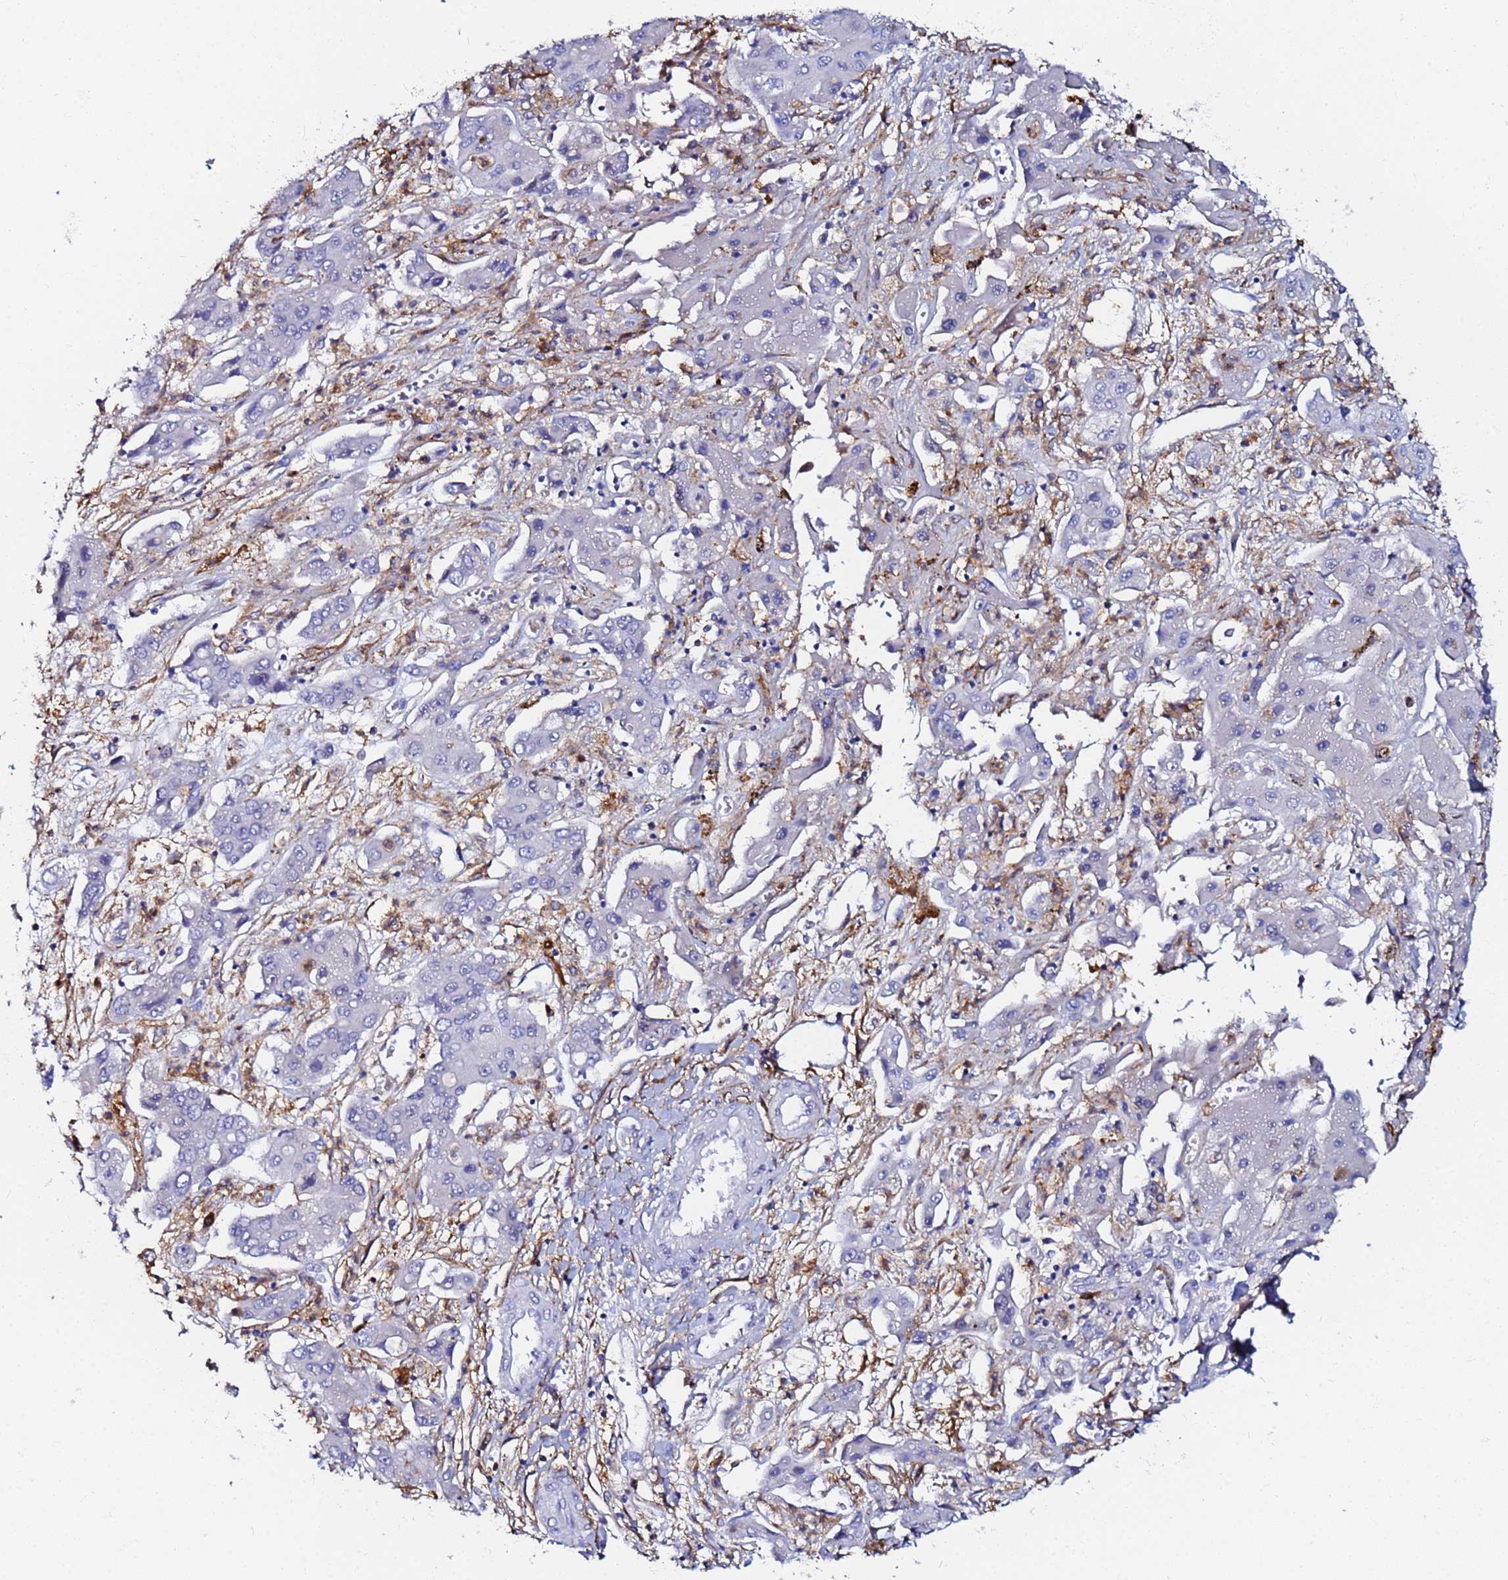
{"staining": {"intensity": "negative", "quantity": "none", "location": "none"}, "tissue": "liver cancer", "cell_type": "Tumor cells", "image_type": "cancer", "snomed": [{"axis": "morphology", "description": "Cholangiocarcinoma"}, {"axis": "topography", "description": "Liver"}], "caption": "Immunohistochemistry (IHC) of liver cancer demonstrates no expression in tumor cells.", "gene": "BASP1", "patient": {"sex": "male", "age": 67}}